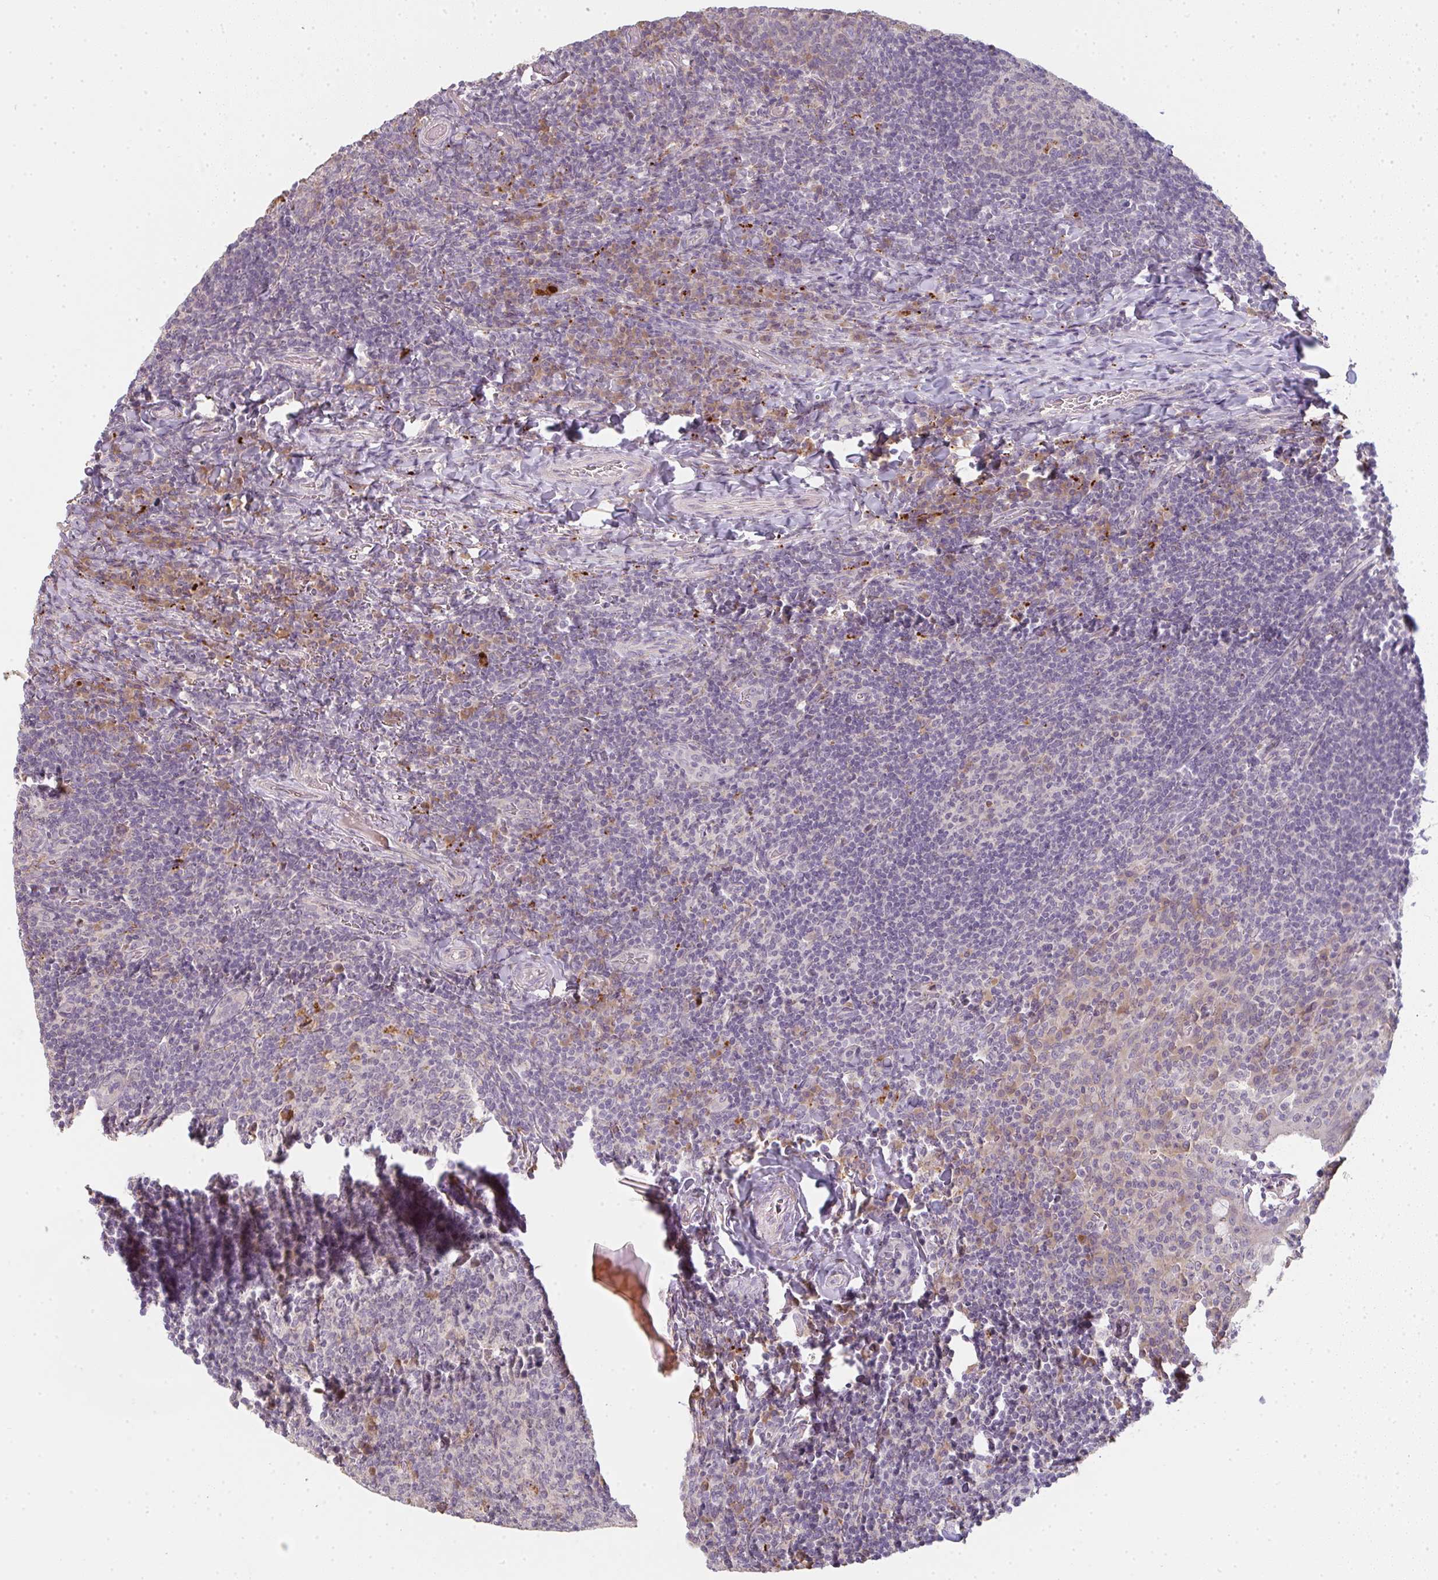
{"staining": {"intensity": "weak", "quantity": "<25%", "location": "cytoplasmic/membranous"}, "tissue": "tonsil", "cell_type": "Germinal center cells", "image_type": "normal", "snomed": [{"axis": "morphology", "description": "Normal tissue, NOS"}, {"axis": "topography", "description": "Tonsil"}], "caption": "Immunohistochemistry of normal tonsil demonstrates no positivity in germinal center cells.", "gene": "TMEM237", "patient": {"sex": "female", "age": 10}}